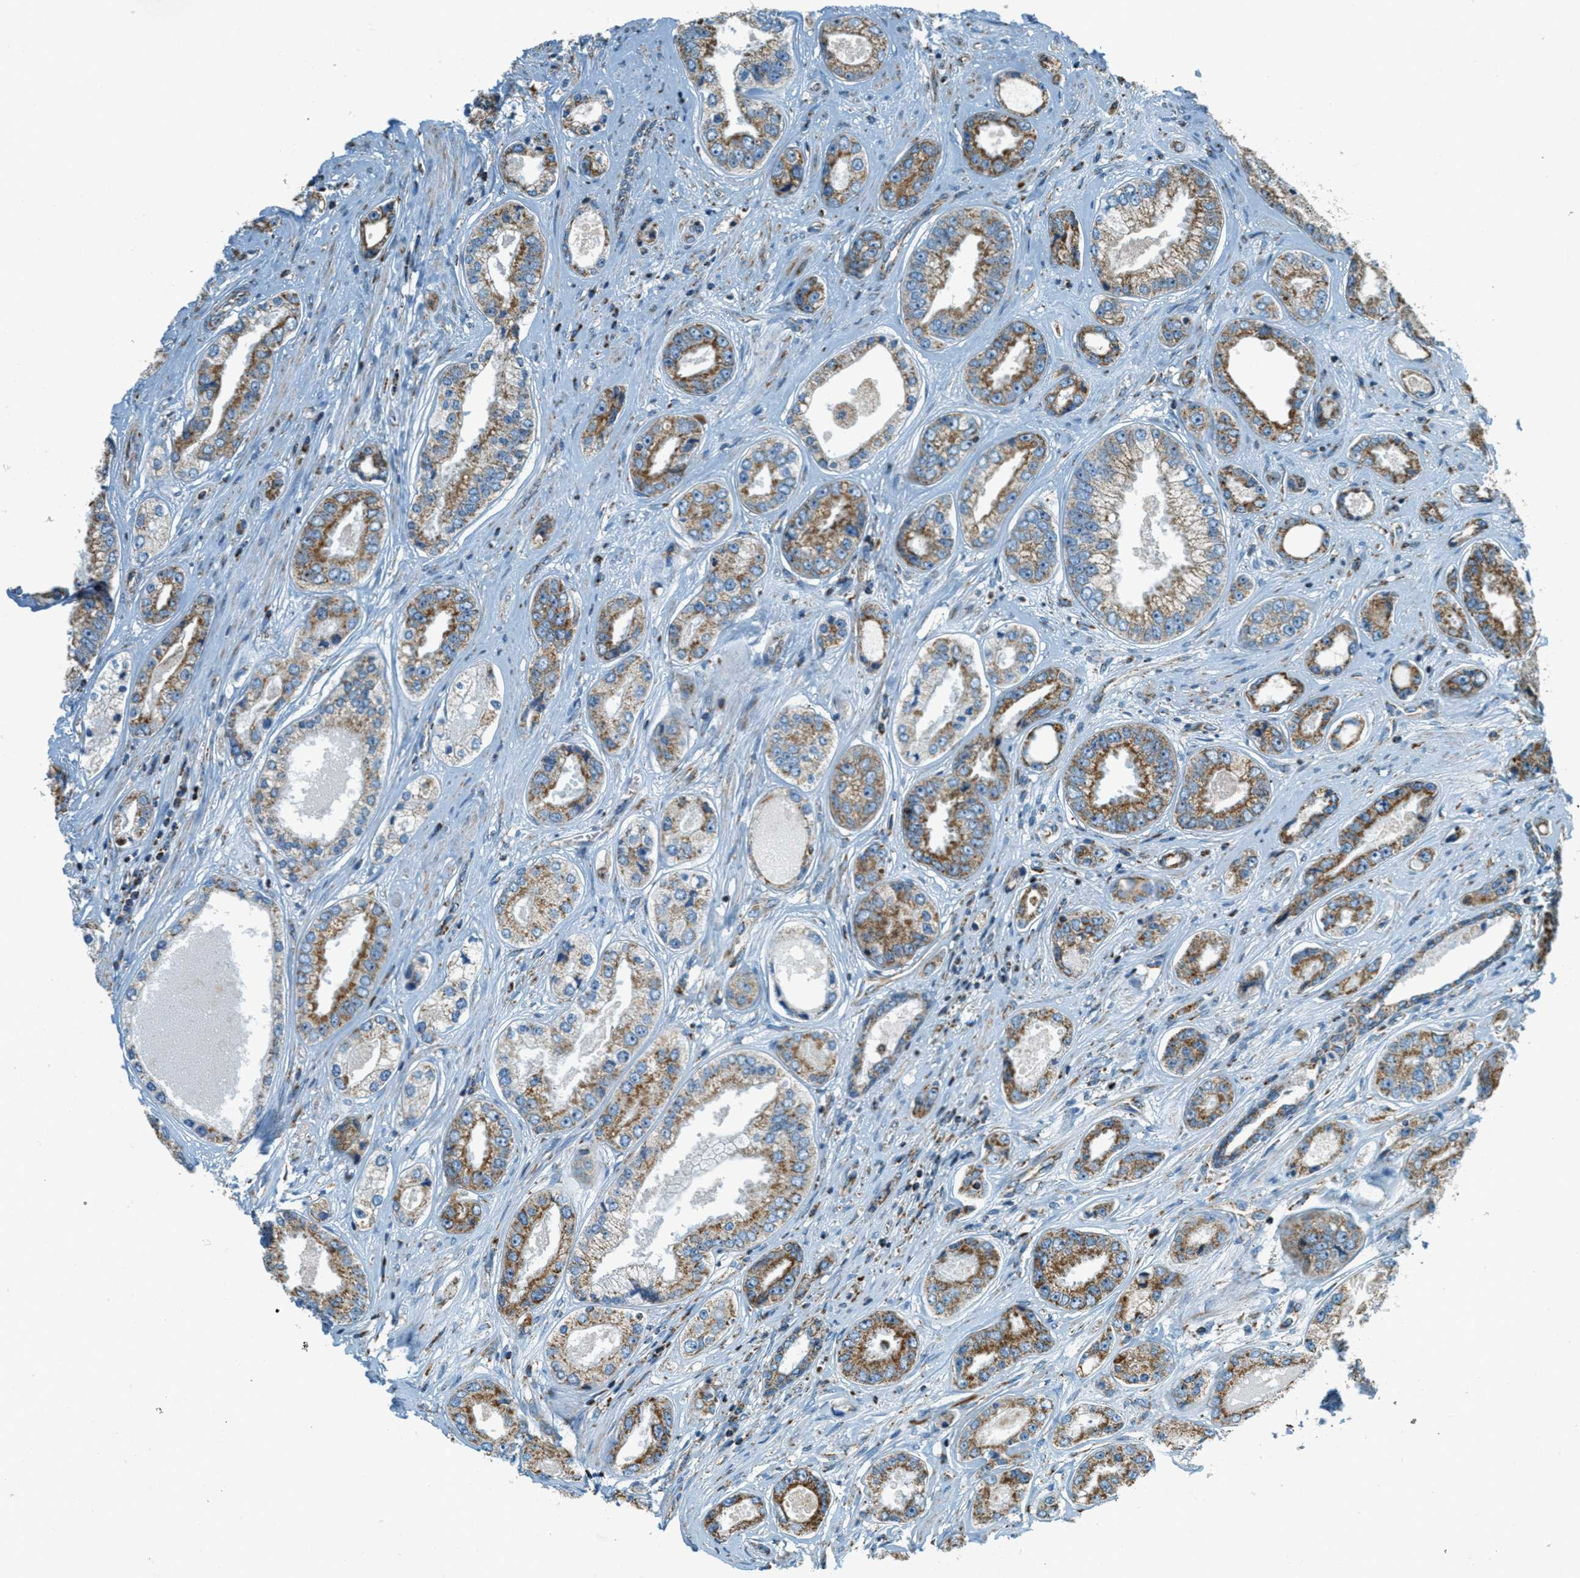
{"staining": {"intensity": "moderate", "quantity": "25%-75%", "location": "cytoplasmic/membranous"}, "tissue": "prostate cancer", "cell_type": "Tumor cells", "image_type": "cancer", "snomed": [{"axis": "morphology", "description": "Adenocarcinoma, High grade"}, {"axis": "topography", "description": "Prostate"}], "caption": "Protein analysis of prostate adenocarcinoma (high-grade) tissue demonstrates moderate cytoplasmic/membranous expression in about 25%-75% of tumor cells.", "gene": "CHST15", "patient": {"sex": "male", "age": 61}}